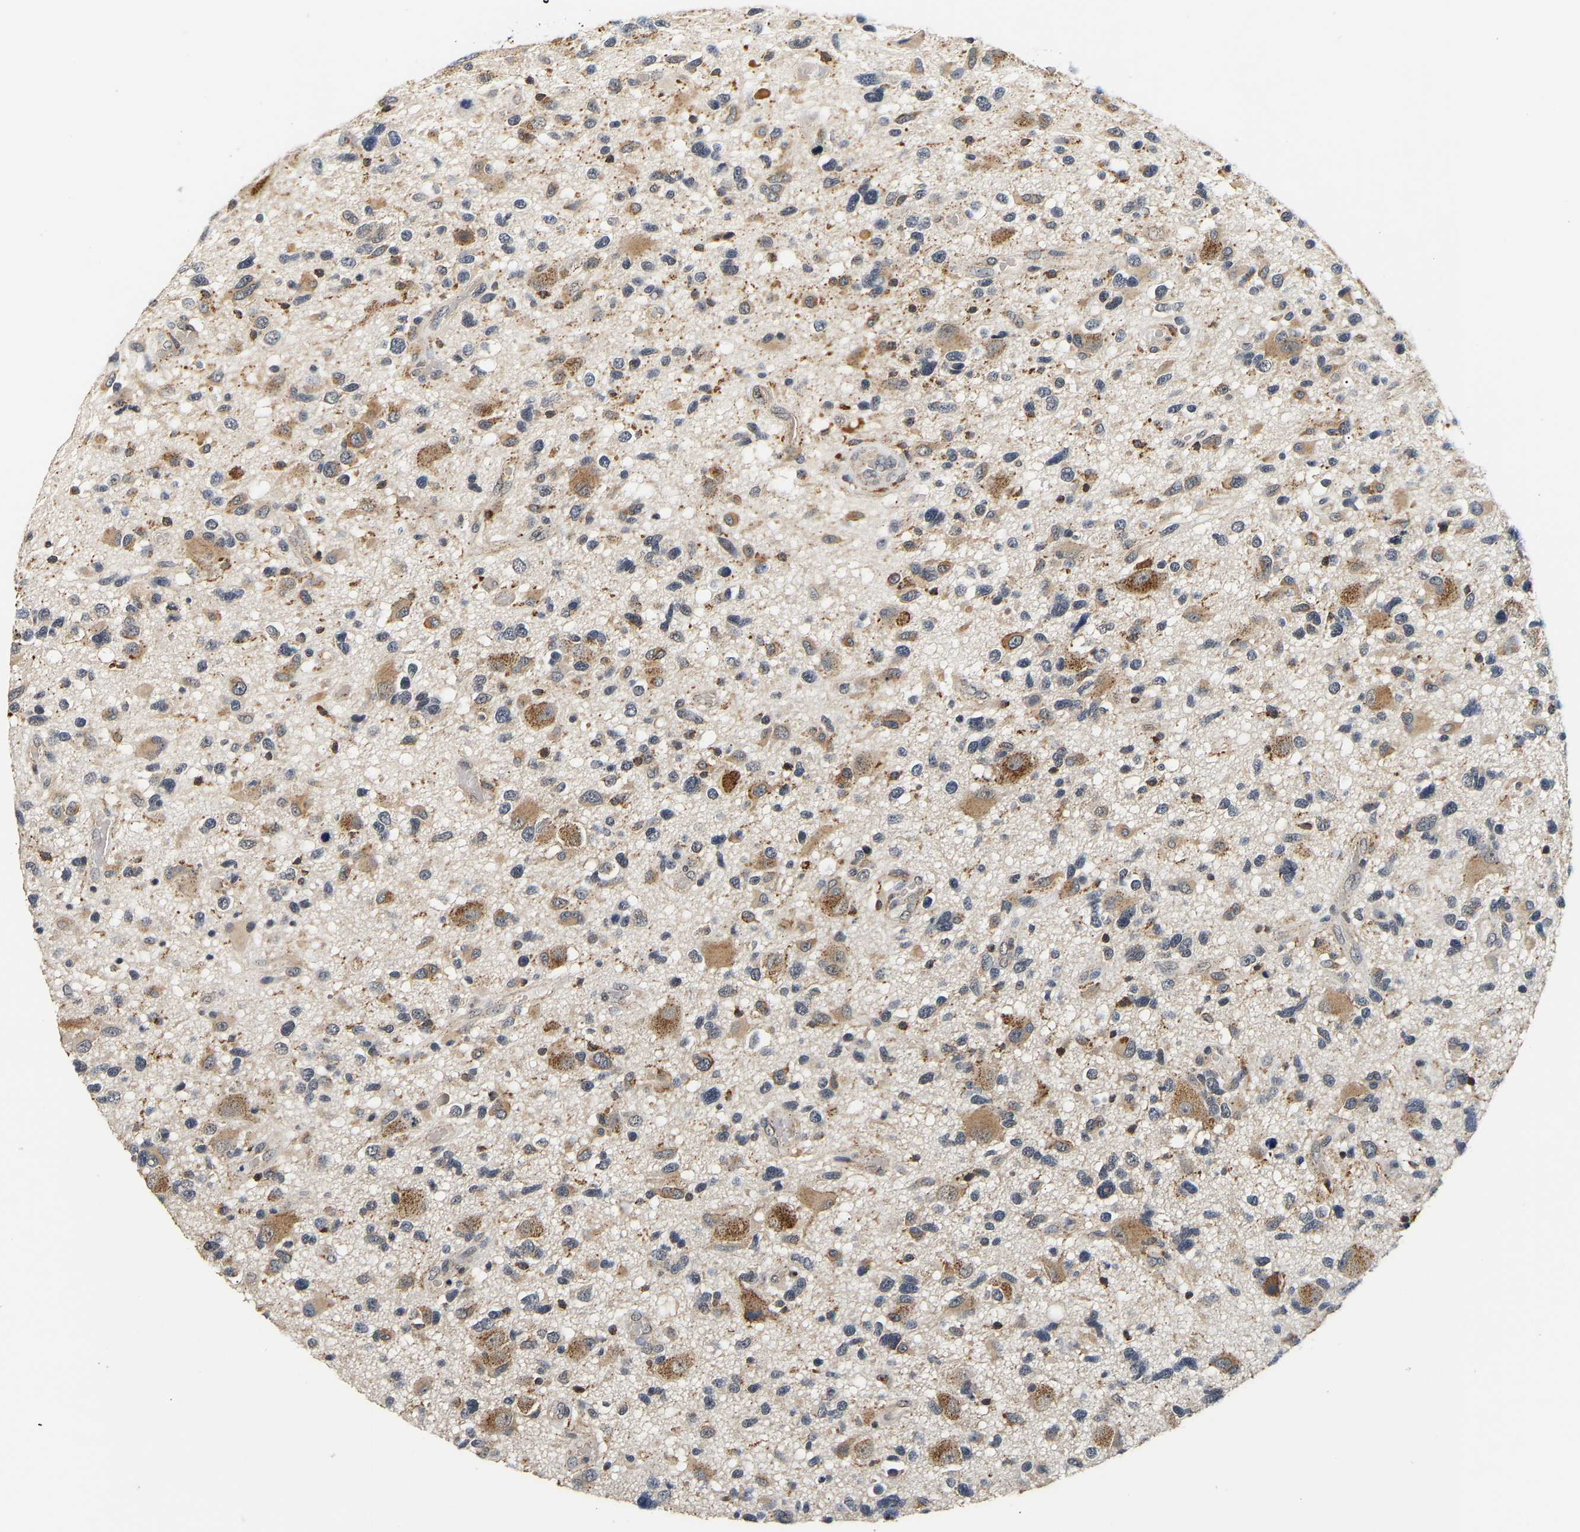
{"staining": {"intensity": "moderate", "quantity": "<25%", "location": "cytoplasmic/membranous"}, "tissue": "glioma", "cell_type": "Tumor cells", "image_type": "cancer", "snomed": [{"axis": "morphology", "description": "Glioma, malignant, High grade"}, {"axis": "topography", "description": "Brain"}], "caption": "Tumor cells reveal low levels of moderate cytoplasmic/membranous positivity in about <25% of cells in human malignant glioma (high-grade).", "gene": "SMU1", "patient": {"sex": "male", "age": 33}}